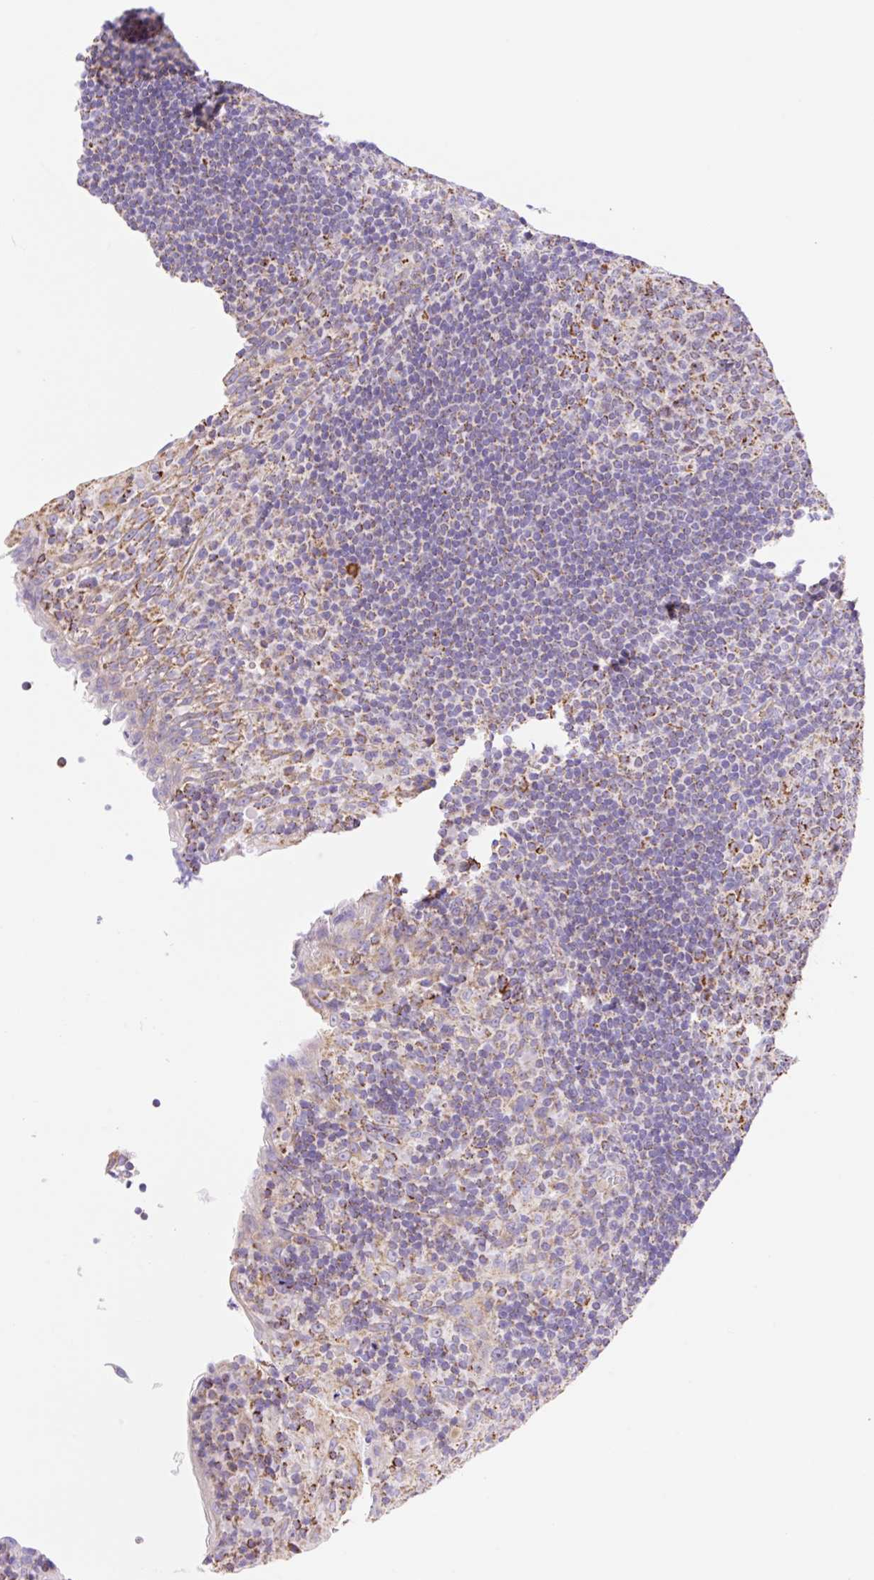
{"staining": {"intensity": "strong", "quantity": "<25%", "location": "cytoplasmic/membranous"}, "tissue": "tonsil", "cell_type": "Germinal center cells", "image_type": "normal", "snomed": [{"axis": "morphology", "description": "Normal tissue, NOS"}, {"axis": "topography", "description": "Tonsil"}], "caption": "A brown stain shows strong cytoplasmic/membranous expression of a protein in germinal center cells of normal human tonsil.", "gene": "ESAM", "patient": {"sex": "male", "age": 17}}